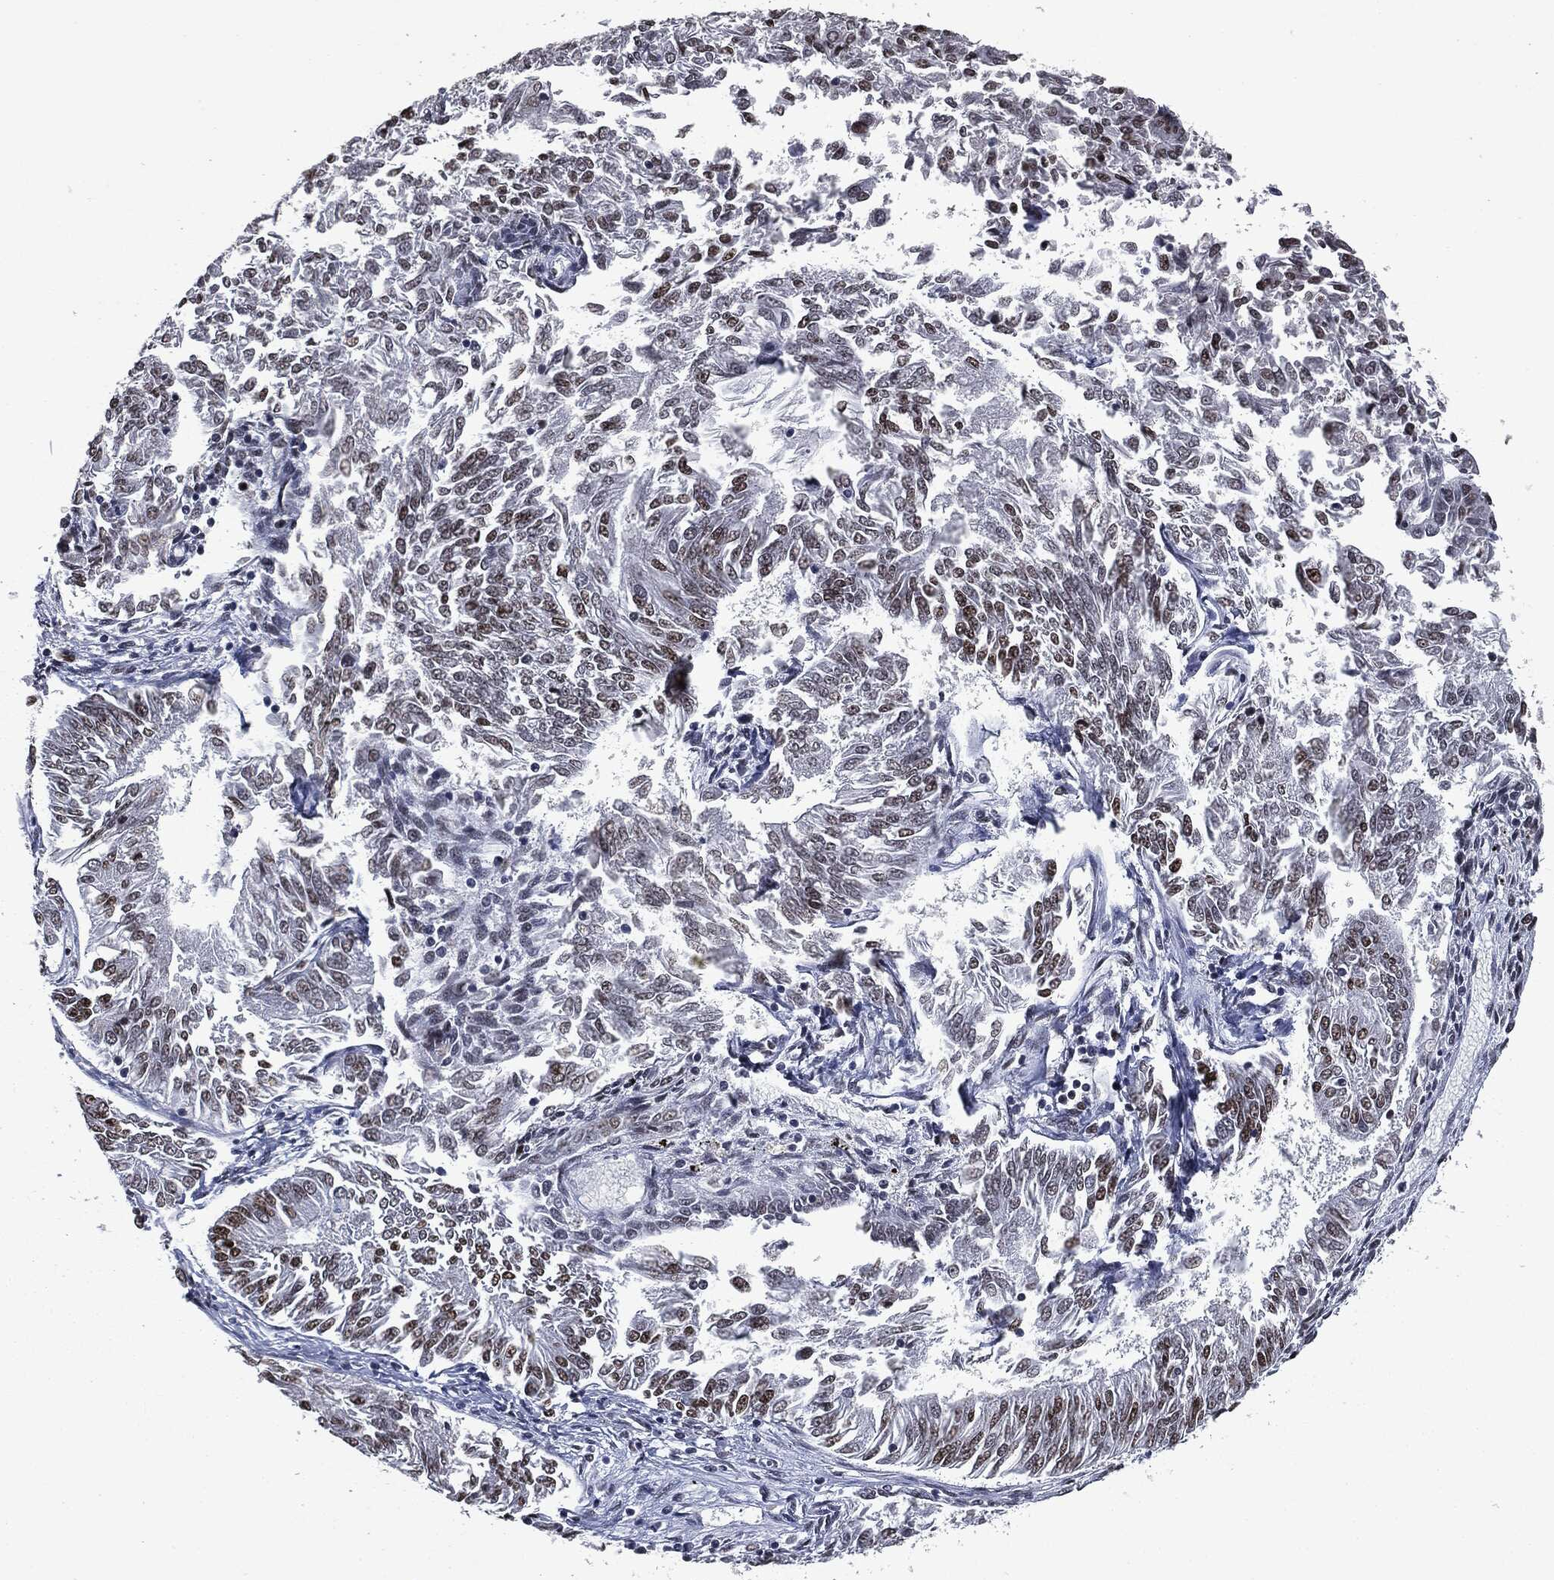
{"staining": {"intensity": "strong", "quantity": "<25%", "location": "nuclear"}, "tissue": "endometrial cancer", "cell_type": "Tumor cells", "image_type": "cancer", "snomed": [{"axis": "morphology", "description": "Adenocarcinoma, NOS"}, {"axis": "topography", "description": "Endometrium"}], "caption": "High-power microscopy captured an immunohistochemistry histopathology image of endometrial cancer (adenocarcinoma), revealing strong nuclear expression in approximately <25% of tumor cells.", "gene": "MSH2", "patient": {"sex": "female", "age": 58}}